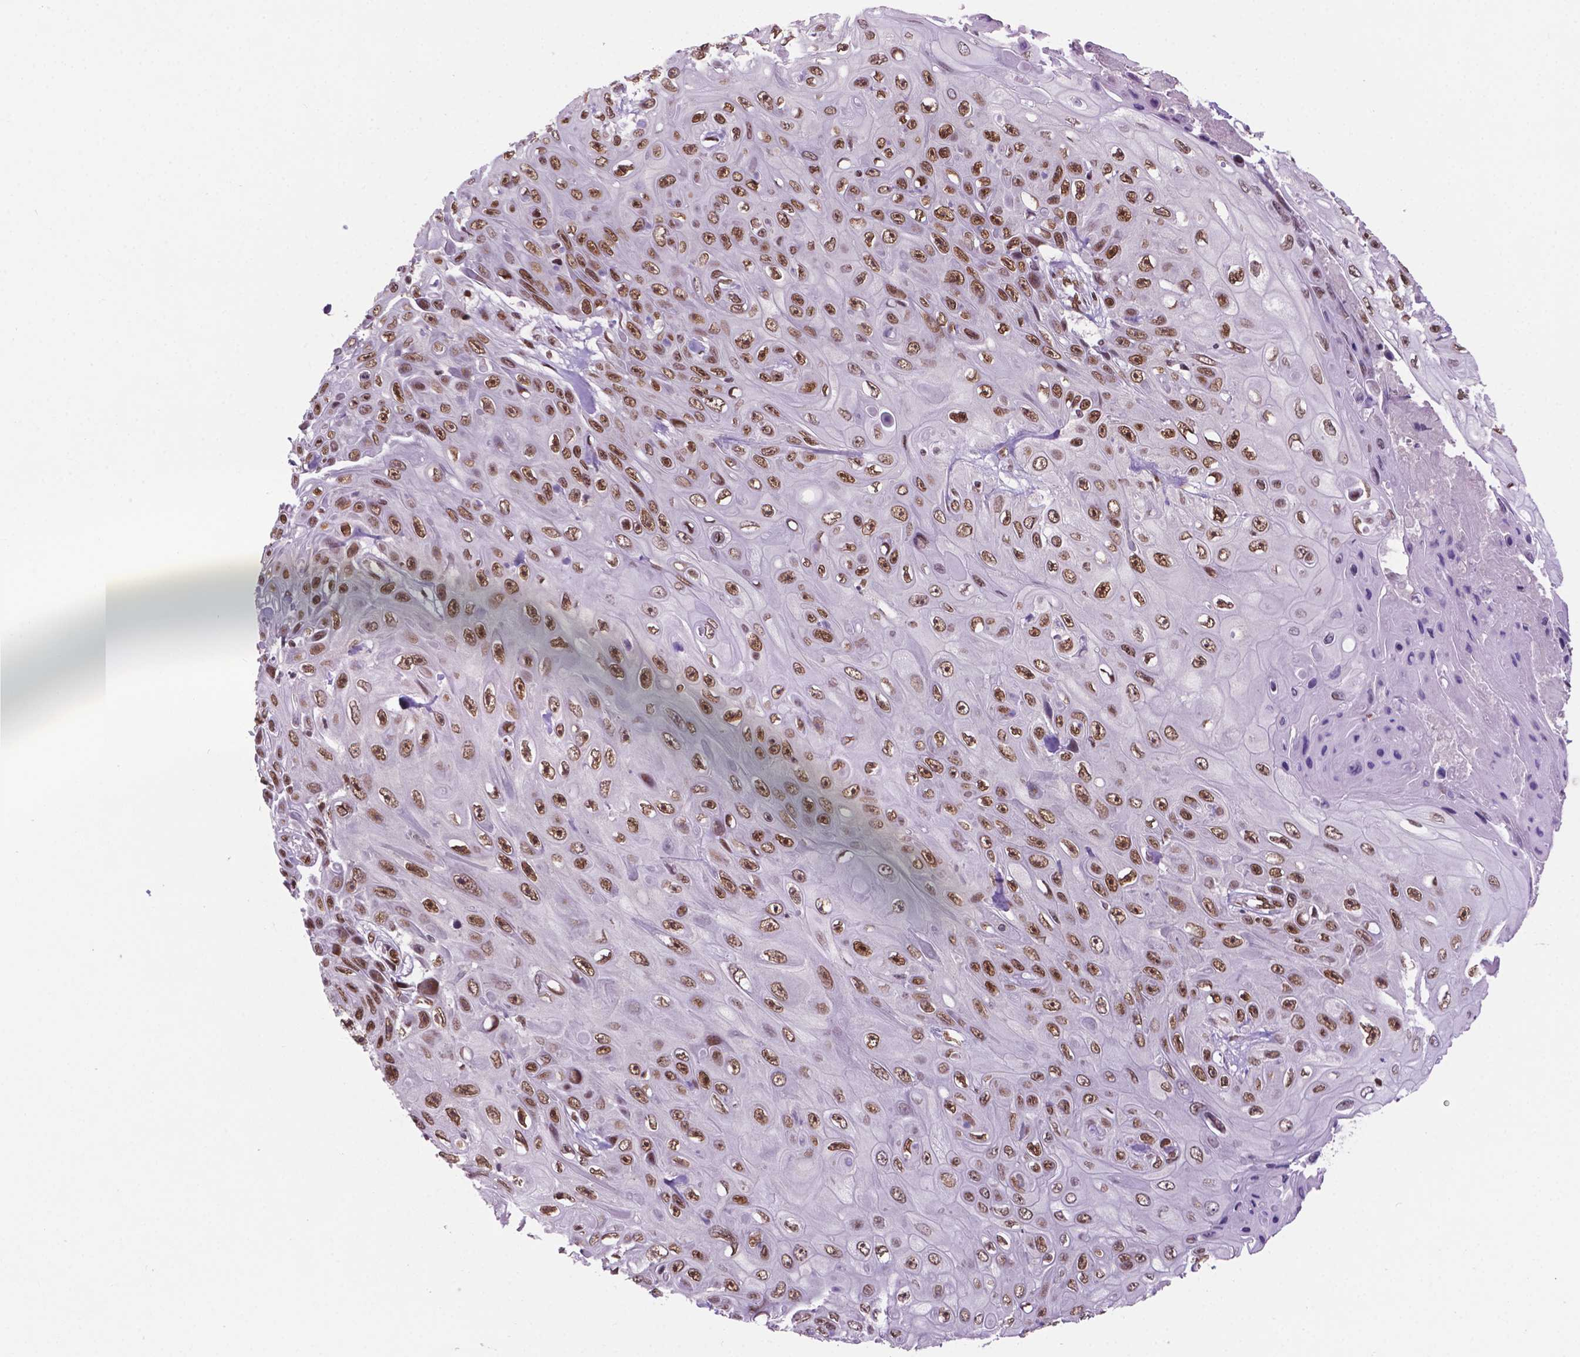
{"staining": {"intensity": "weak", "quantity": ">75%", "location": "nuclear"}, "tissue": "skin cancer", "cell_type": "Tumor cells", "image_type": "cancer", "snomed": [{"axis": "morphology", "description": "Squamous cell carcinoma, NOS"}, {"axis": "topography", "description": "Skin"}], "caption": "Protein expression by IHC exhibits weak nuclear staining in approximately >75% of tumor cells in skin cancer.", "gene": "MLH1", "patient": {"sex": "male", "age": 82}}